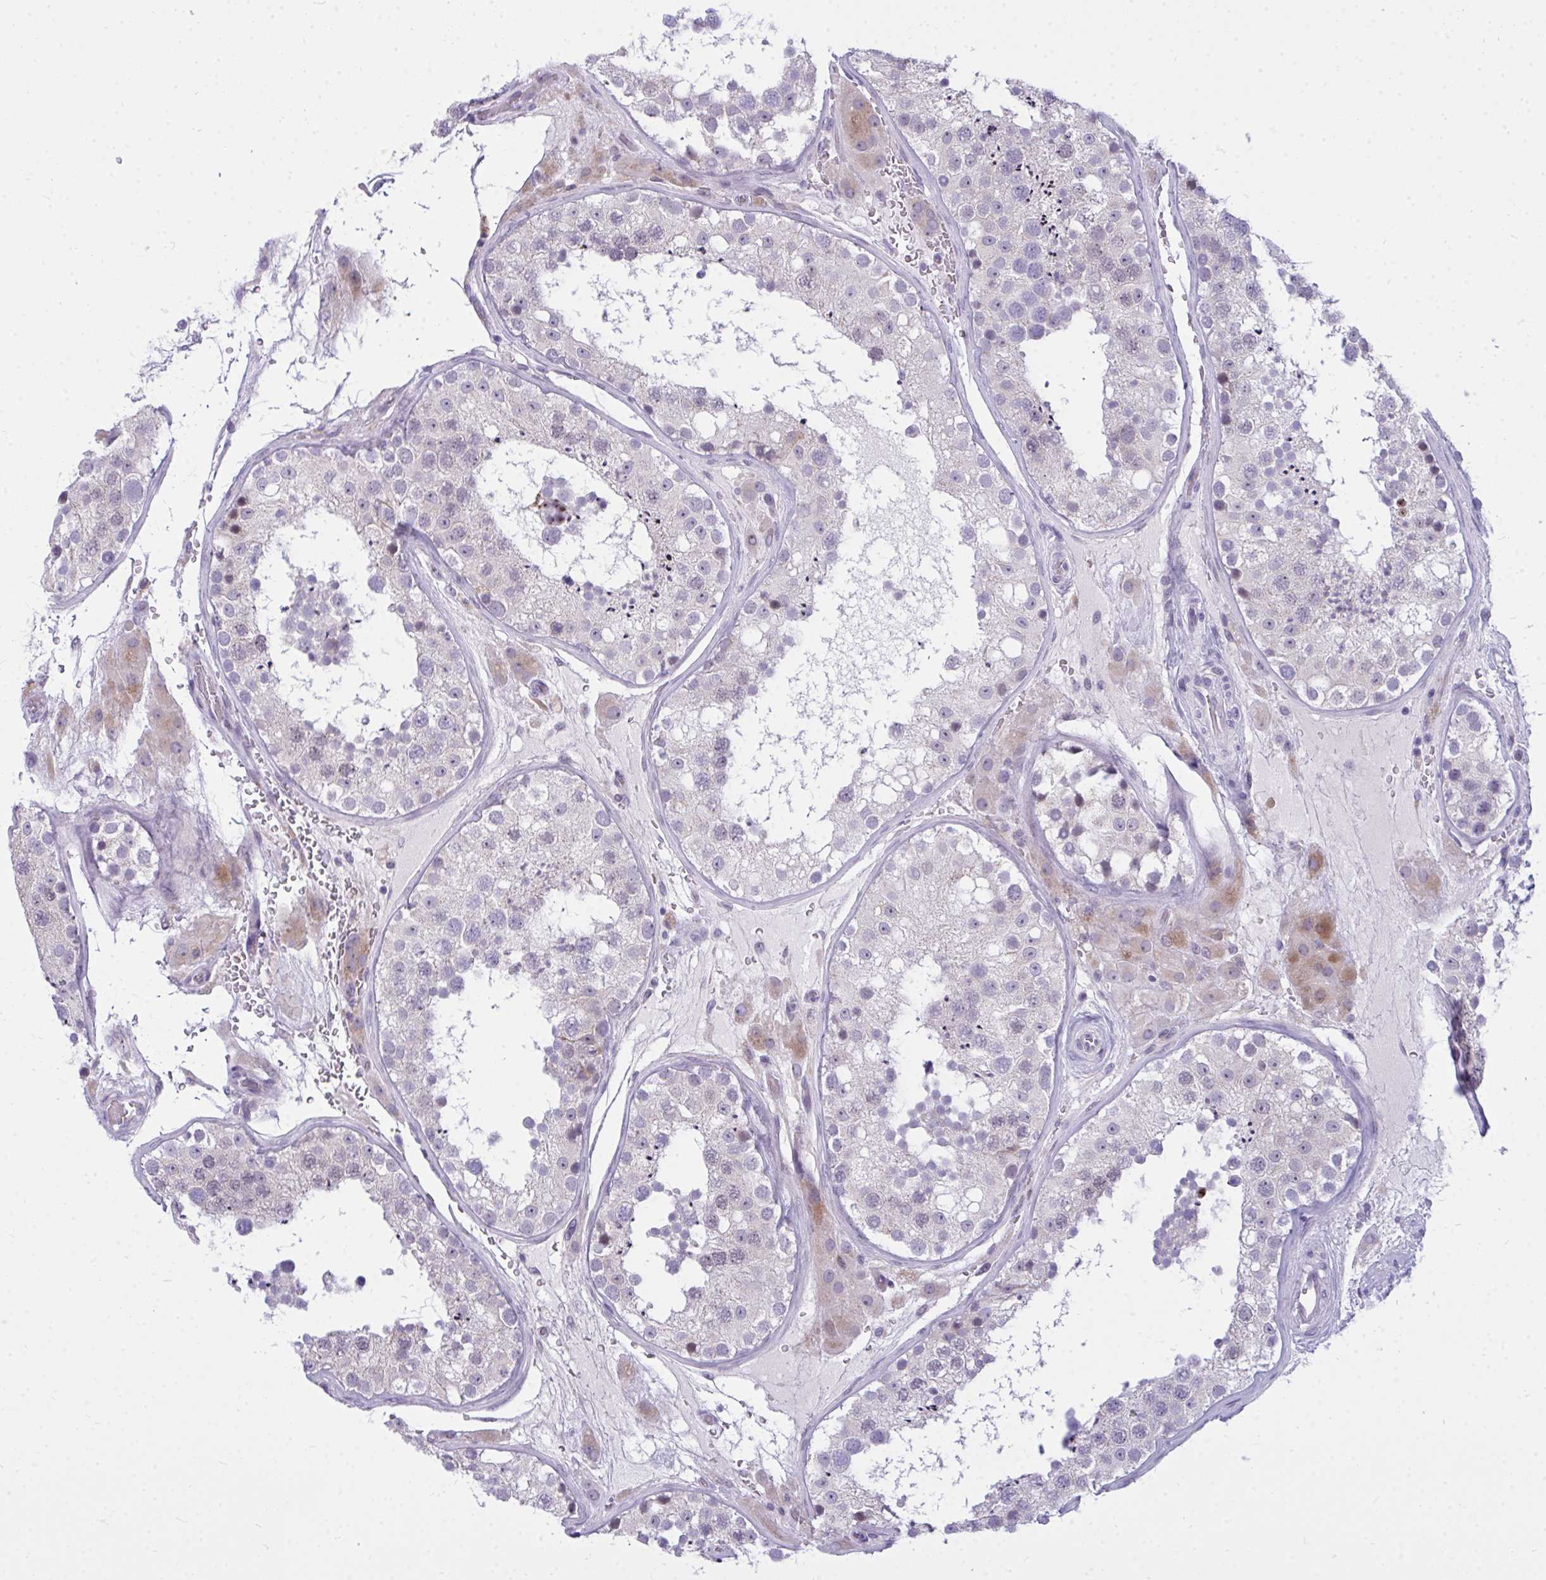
{"staining": {"intensity": "weak", "quantity": "<25%", "location": "nuclear"}, "tissue": "testis", "cell_type": "Cells in seminiferous ducts", "image_type": "normal", "snomed": [{"axis": "morphology", "description": "Normal tissue, NOS"}, {"axis": "topography", "description": "Testis"}], "caption": "High power microscopy photomicrograph of an immunohistochemistry image of benign testis, revealing no significant staining in cells in seminiferous ducts.", "gene": "ZSCAN25", "patient": {"sex": "male", "age": 26}}